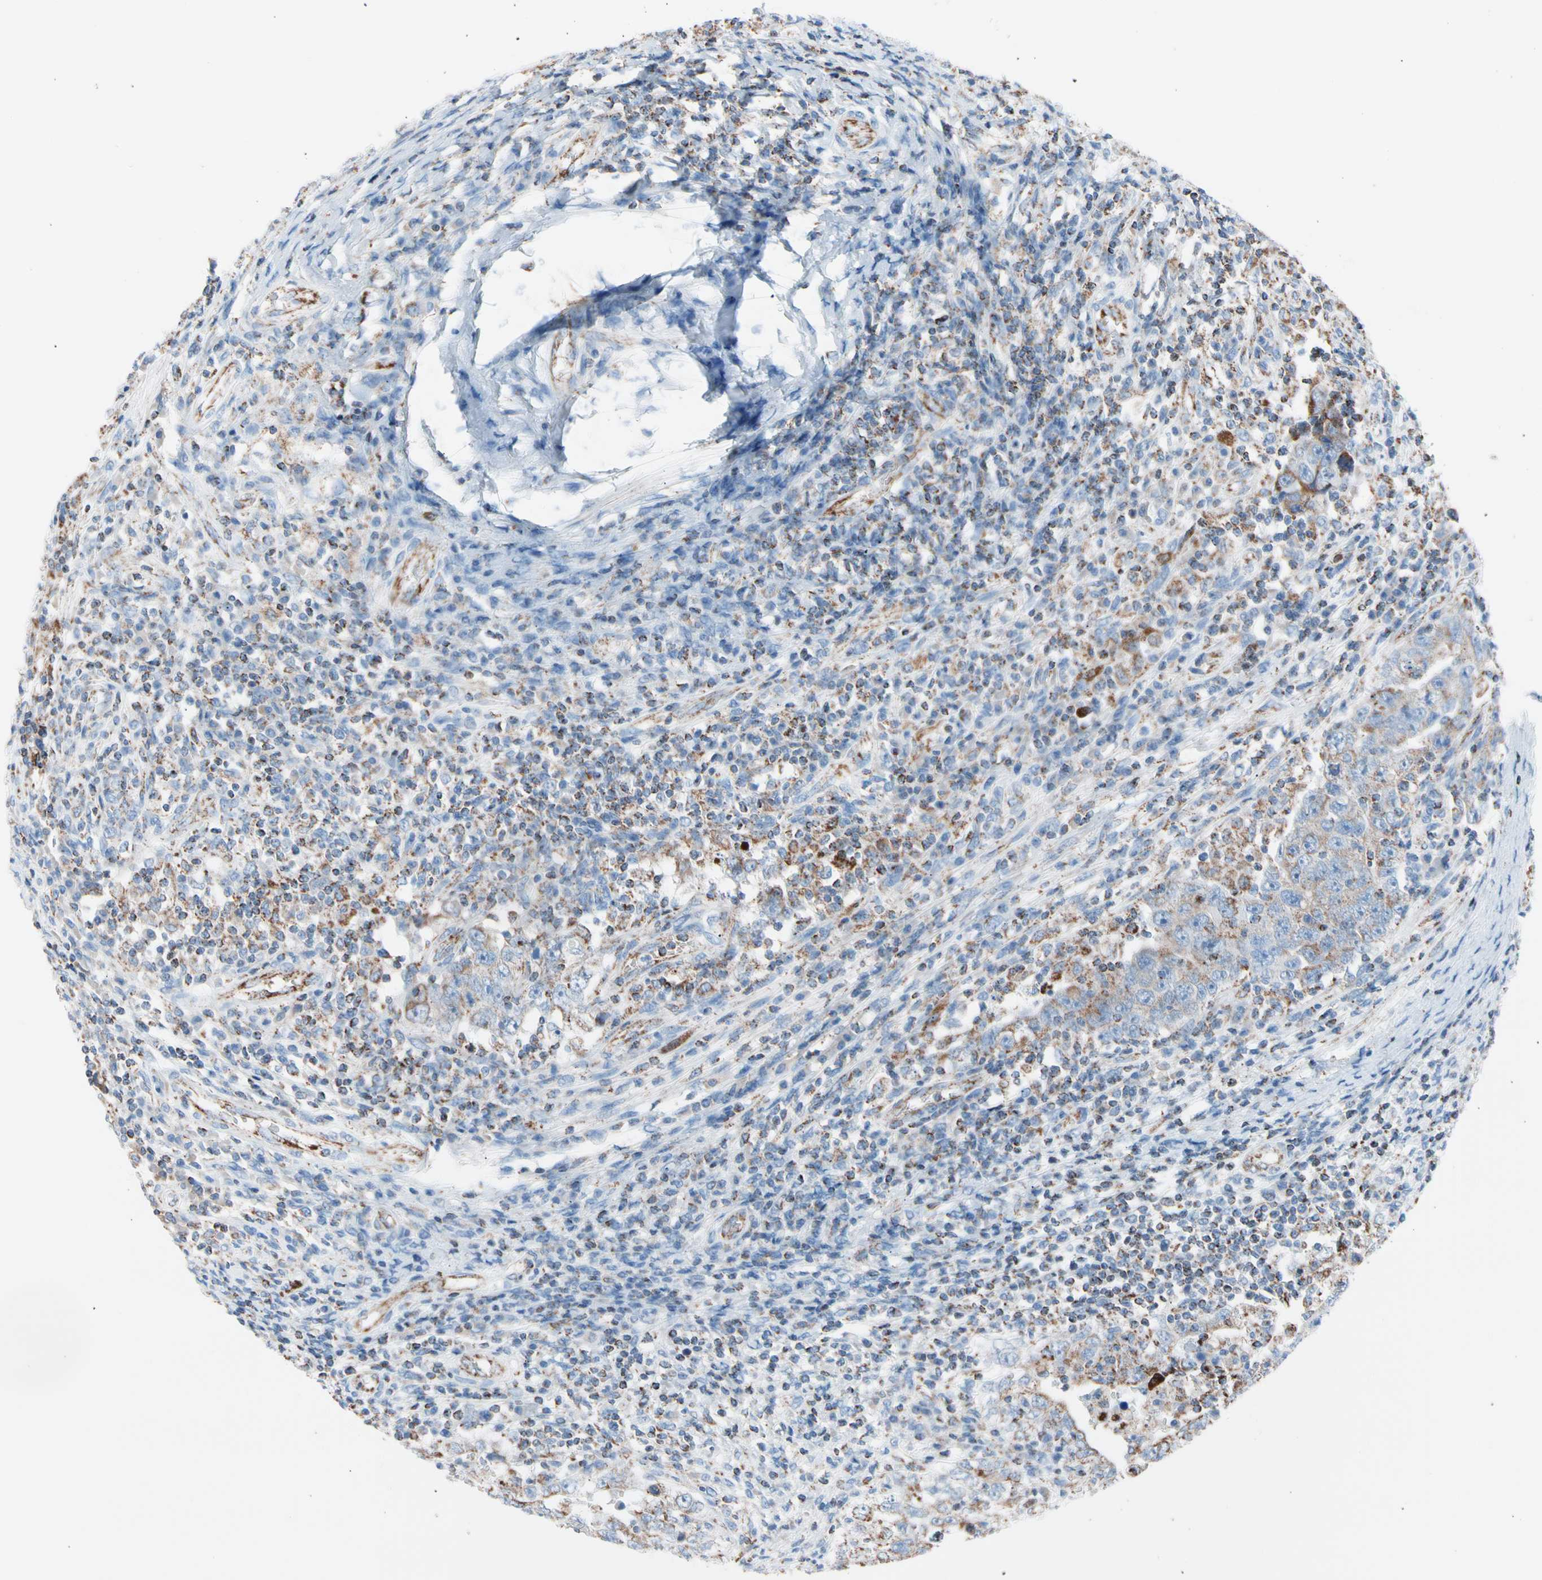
{"staining": {"intensity": "moderate", "quantity": "25%-75%", "location": "cytoplasmic/membranous"}, "tissue": "testis cancer", "cell_type": "Tumor cells", "image_type": "cancer", "snomed": [{"axis": "morphology", "description": "Carcinoma, Embryonal, NOS"}, {"axis": "topography", "description": "Testis"}], "caption": "Testis embryonal carcinoma stained for a protein exhibits moderate cytoplasmic/membranous positivity in tumor cells.", "gene": "HK1", "patient": {"sex": "male", "age": 26}}